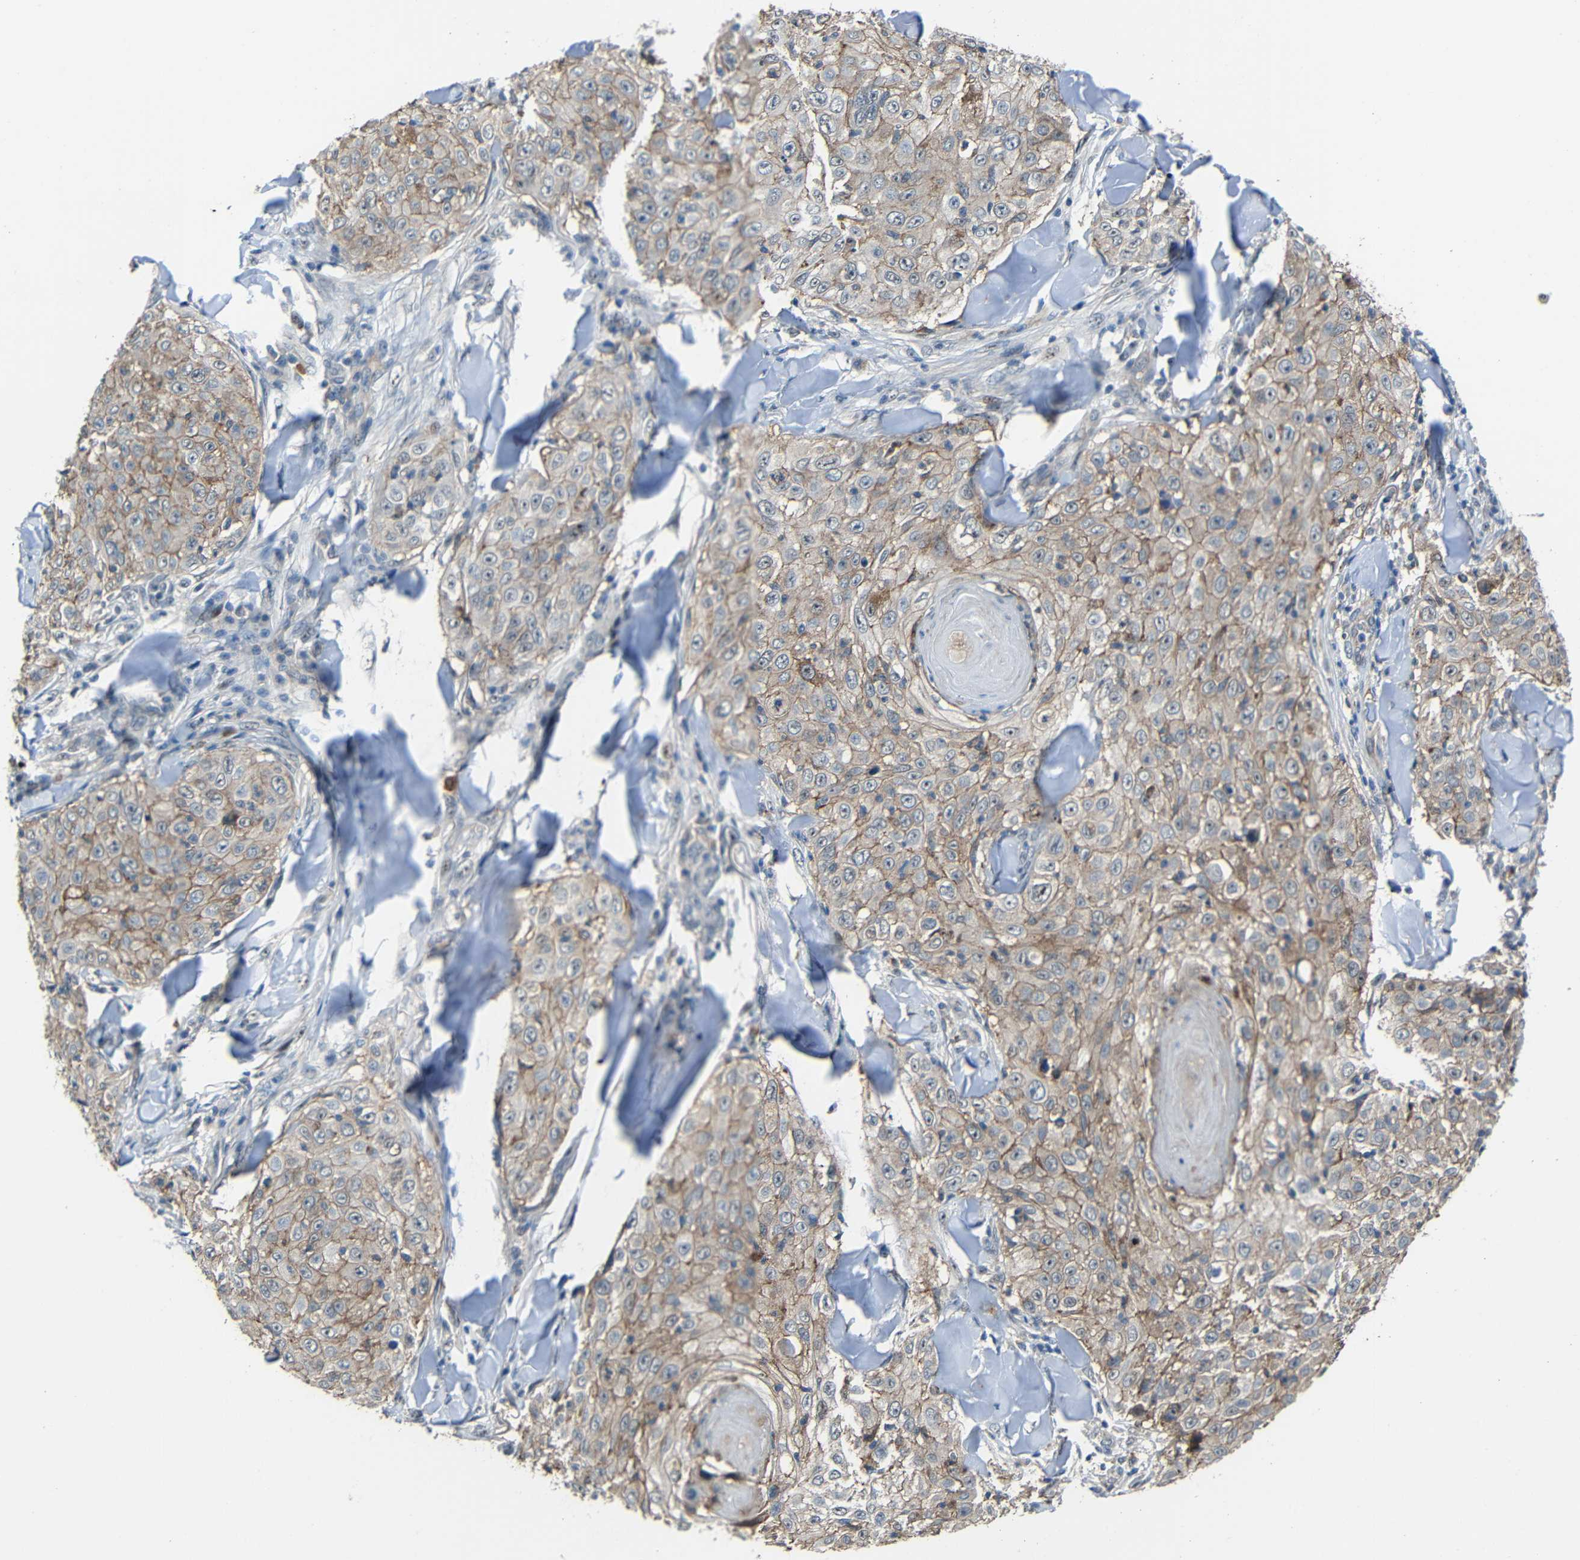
{"staining": {"intensity": "weak", "quantity": ">75%", "location": "cytoplasmic/membranous"}, "tissue": "skin cancer", "cell_type": "Tumor cells", "image_type": "cancer", "snomed": [{"axis": "morphology", "description": "Squamous cell carcinoma, NOS"}, {"axis": "topography", "description": "Skin"}], "caption": "A high-resolution image shows immunohistochemistry (IHC) staining of skin cancer (squamous cell carcinoma), which displays weak cytoplasmic/membranous staining in approximately >75% of tumor cells.", "gene": "DNAJC5", "patient": {"sex": "male", "age": 86}}